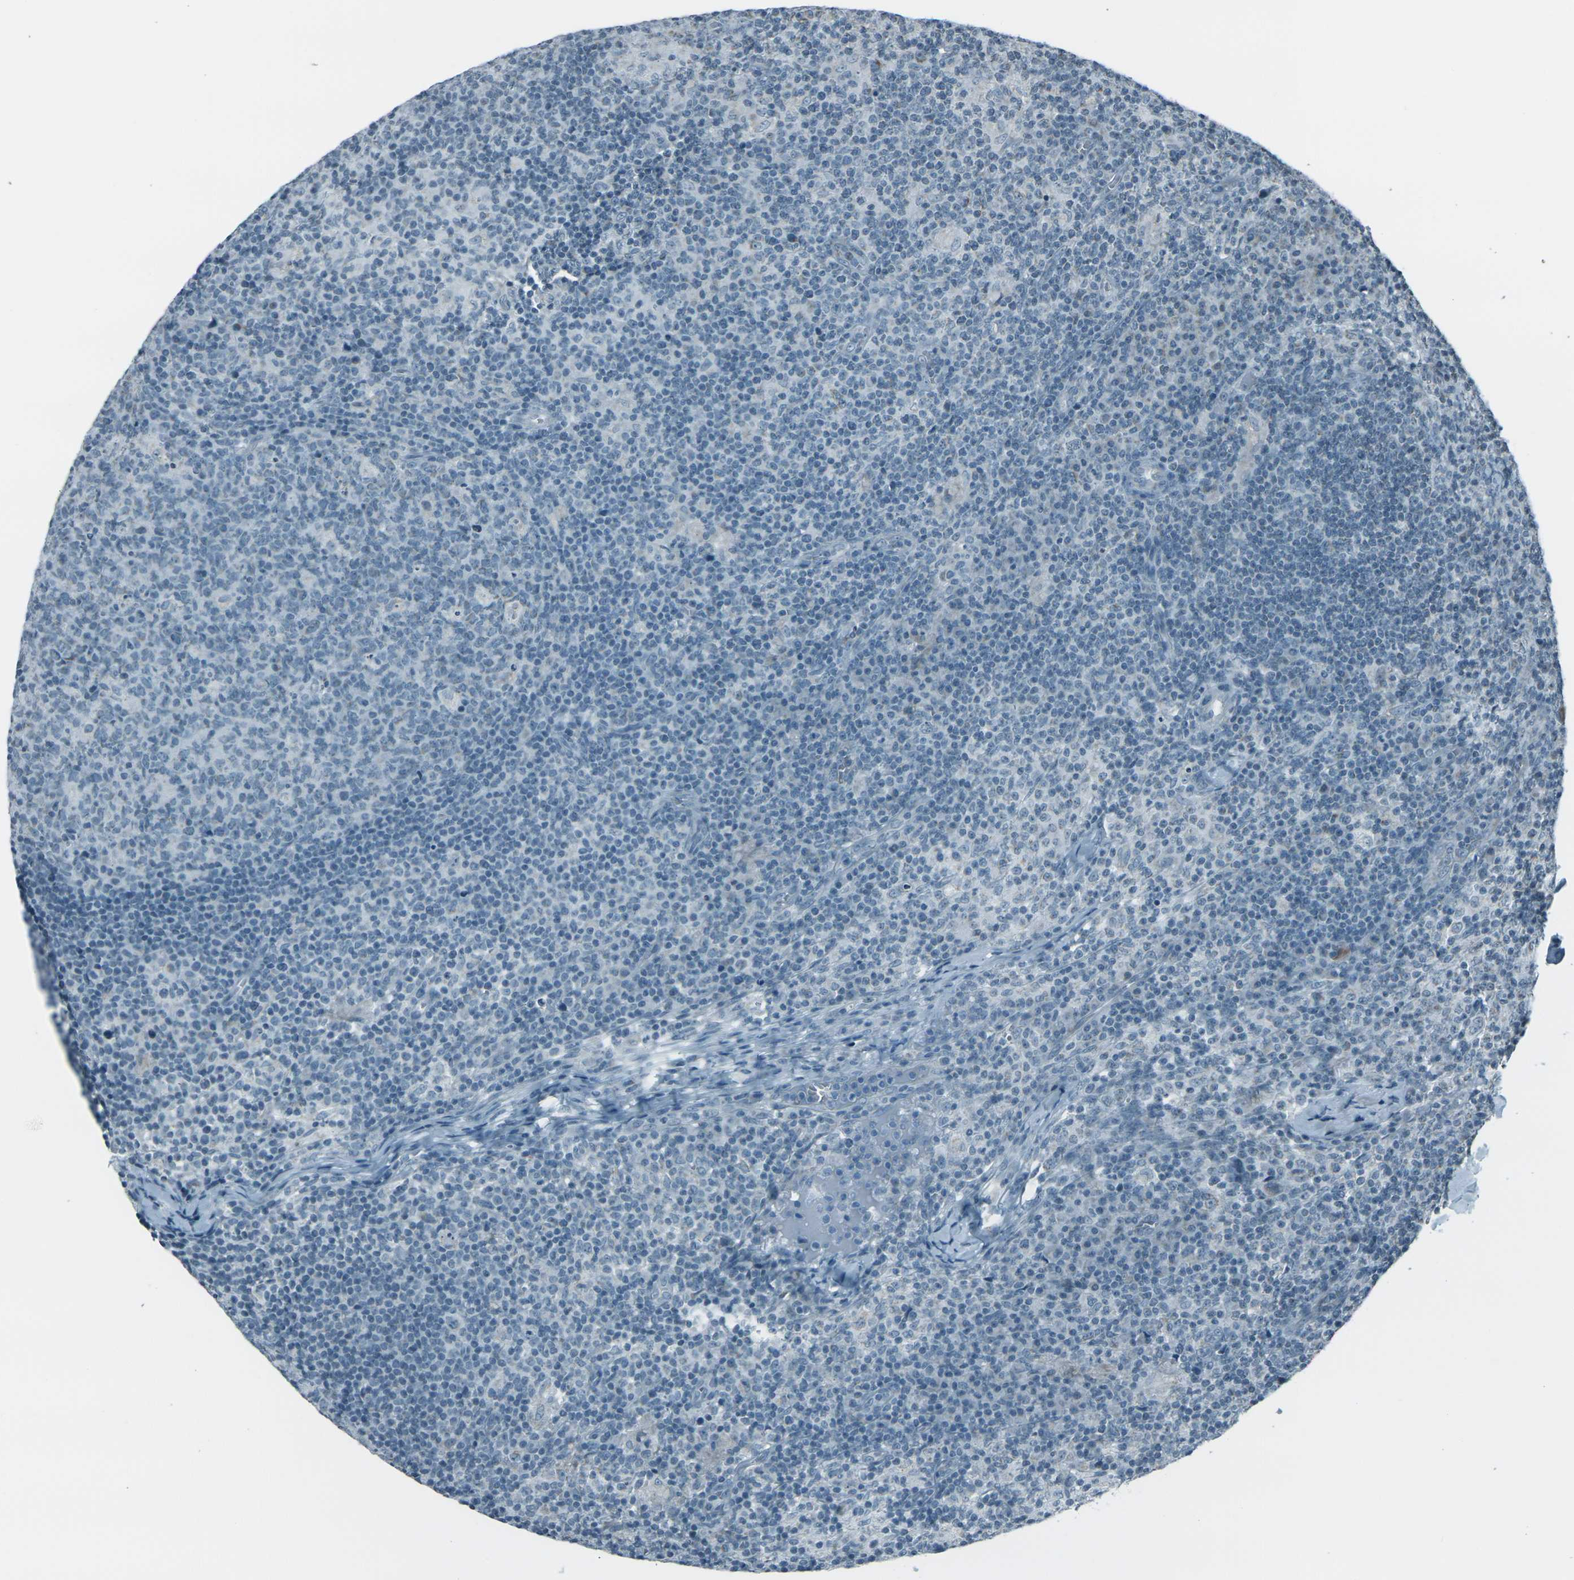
{"staining": {"intensity": "negative", "quantity": "none", "location": "none"}, "tissue": "lymph node", "cell_type": "Germinal center cells", "image_type": "normal", "snomed": [{"axis": "morphology", "description": "Normal tissue, NOS"}, {"axis": "morphology", "description": "Inflammation, NOS"}, {"axis": "topography", "description": "Lymph node"}], "caption": "The immunohistochemistry photomicrograph has no significant expression in germinal center cells of lymph node.", "gene": "H2BC1", "patient": {"sex": "male", "age": 55}}